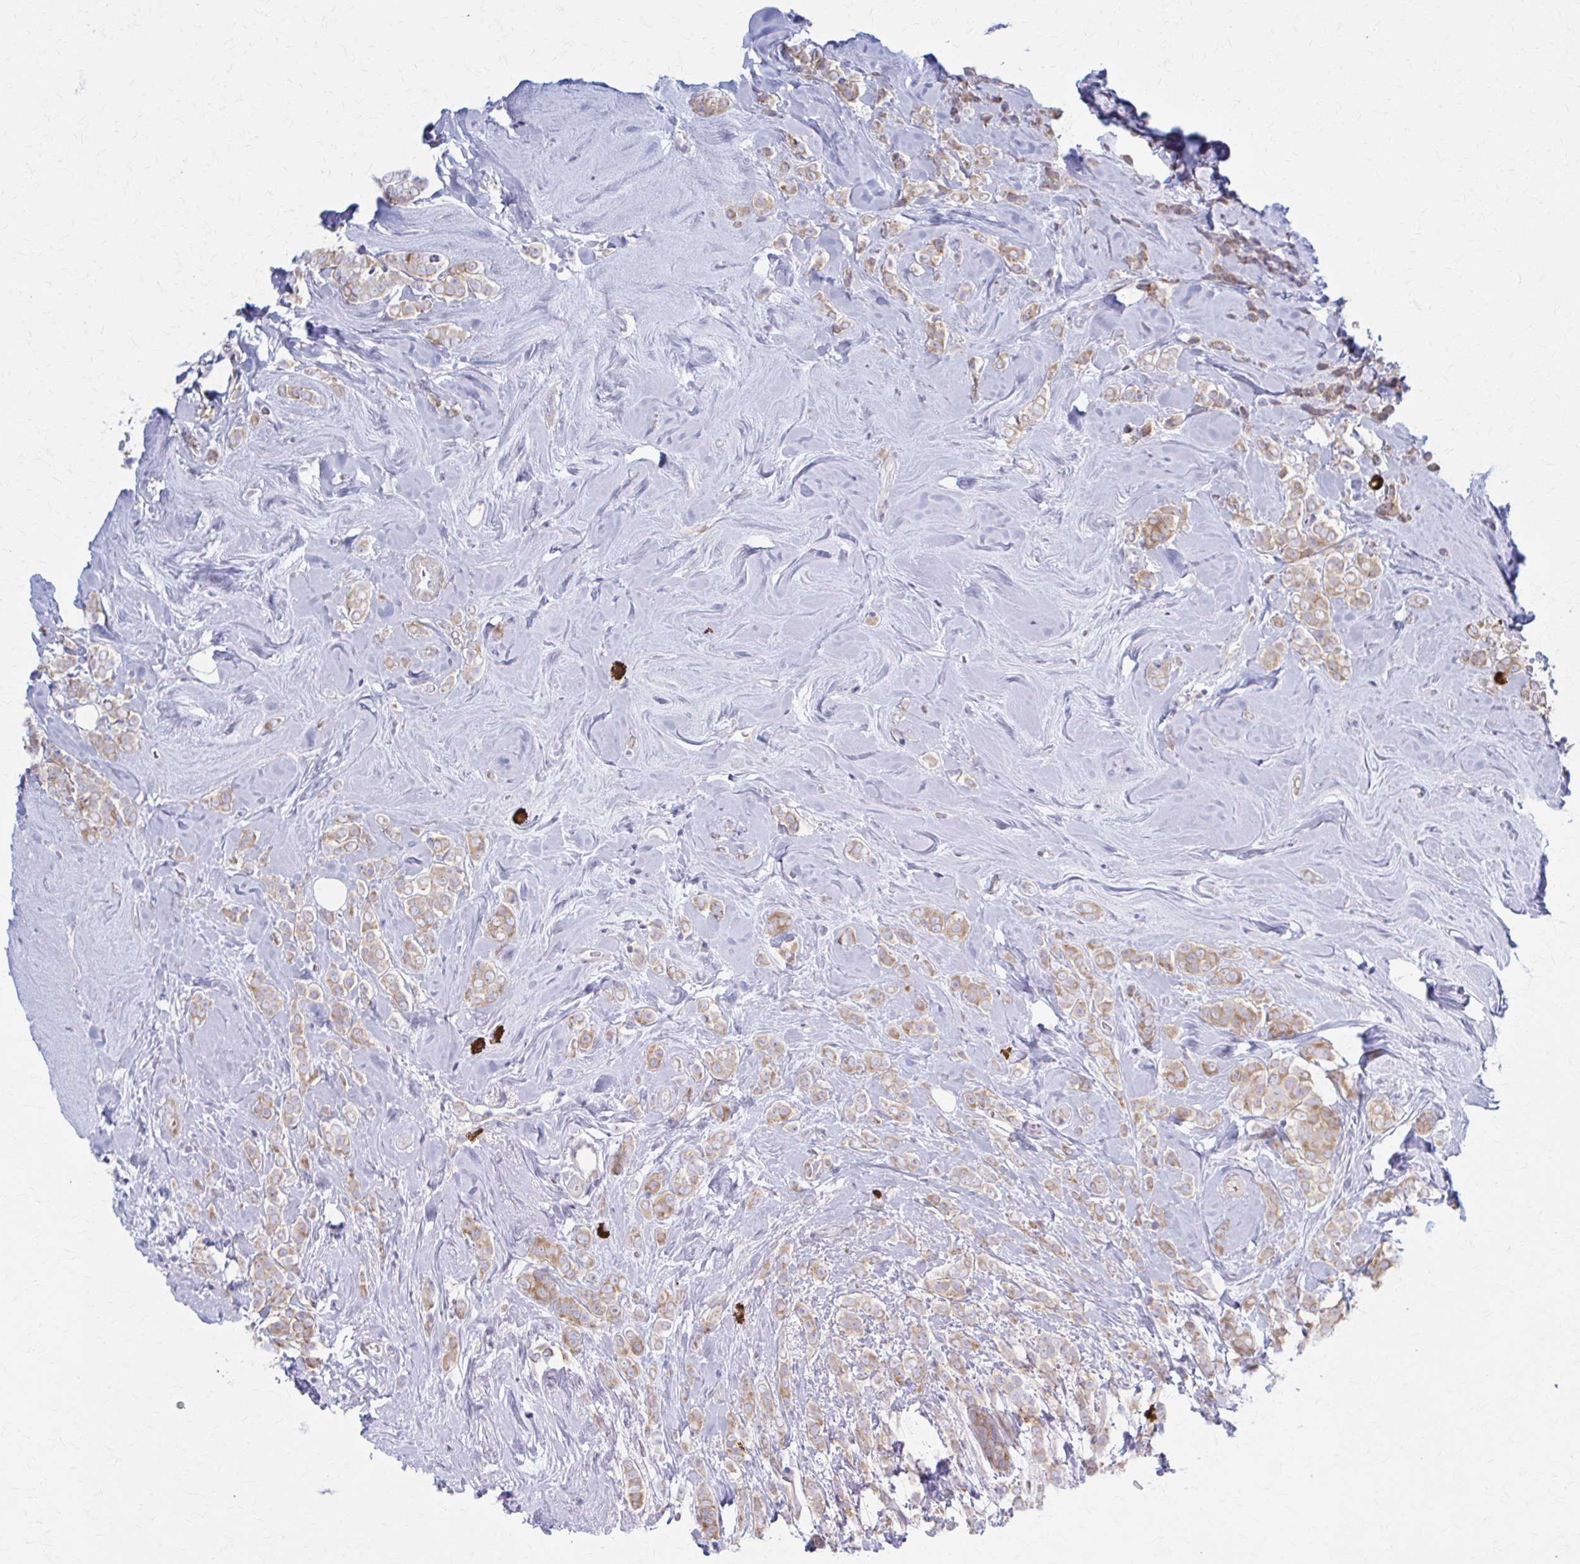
{"staining": {"intensity": "moderate", "quantity": "<25%", "location": "cytoplasmic/membranous"}, "tissue": "breast cancer", "cell_type": "Tumor cells", "image_type": "cancer", "snomed": [{"axis": "morphology", "description": "Lobular carcinoma"}, {"axis": "topography", "description": "Breast"}], "caption": "Moderate cytoplasmic/membranous staining for a protein is appreciated in about <25% of tumor cells of lobular carcinoma (breast) using immunohistochemistry.", "gene": "PRKRA", "patient": {"sex": "female", "age": 49}}